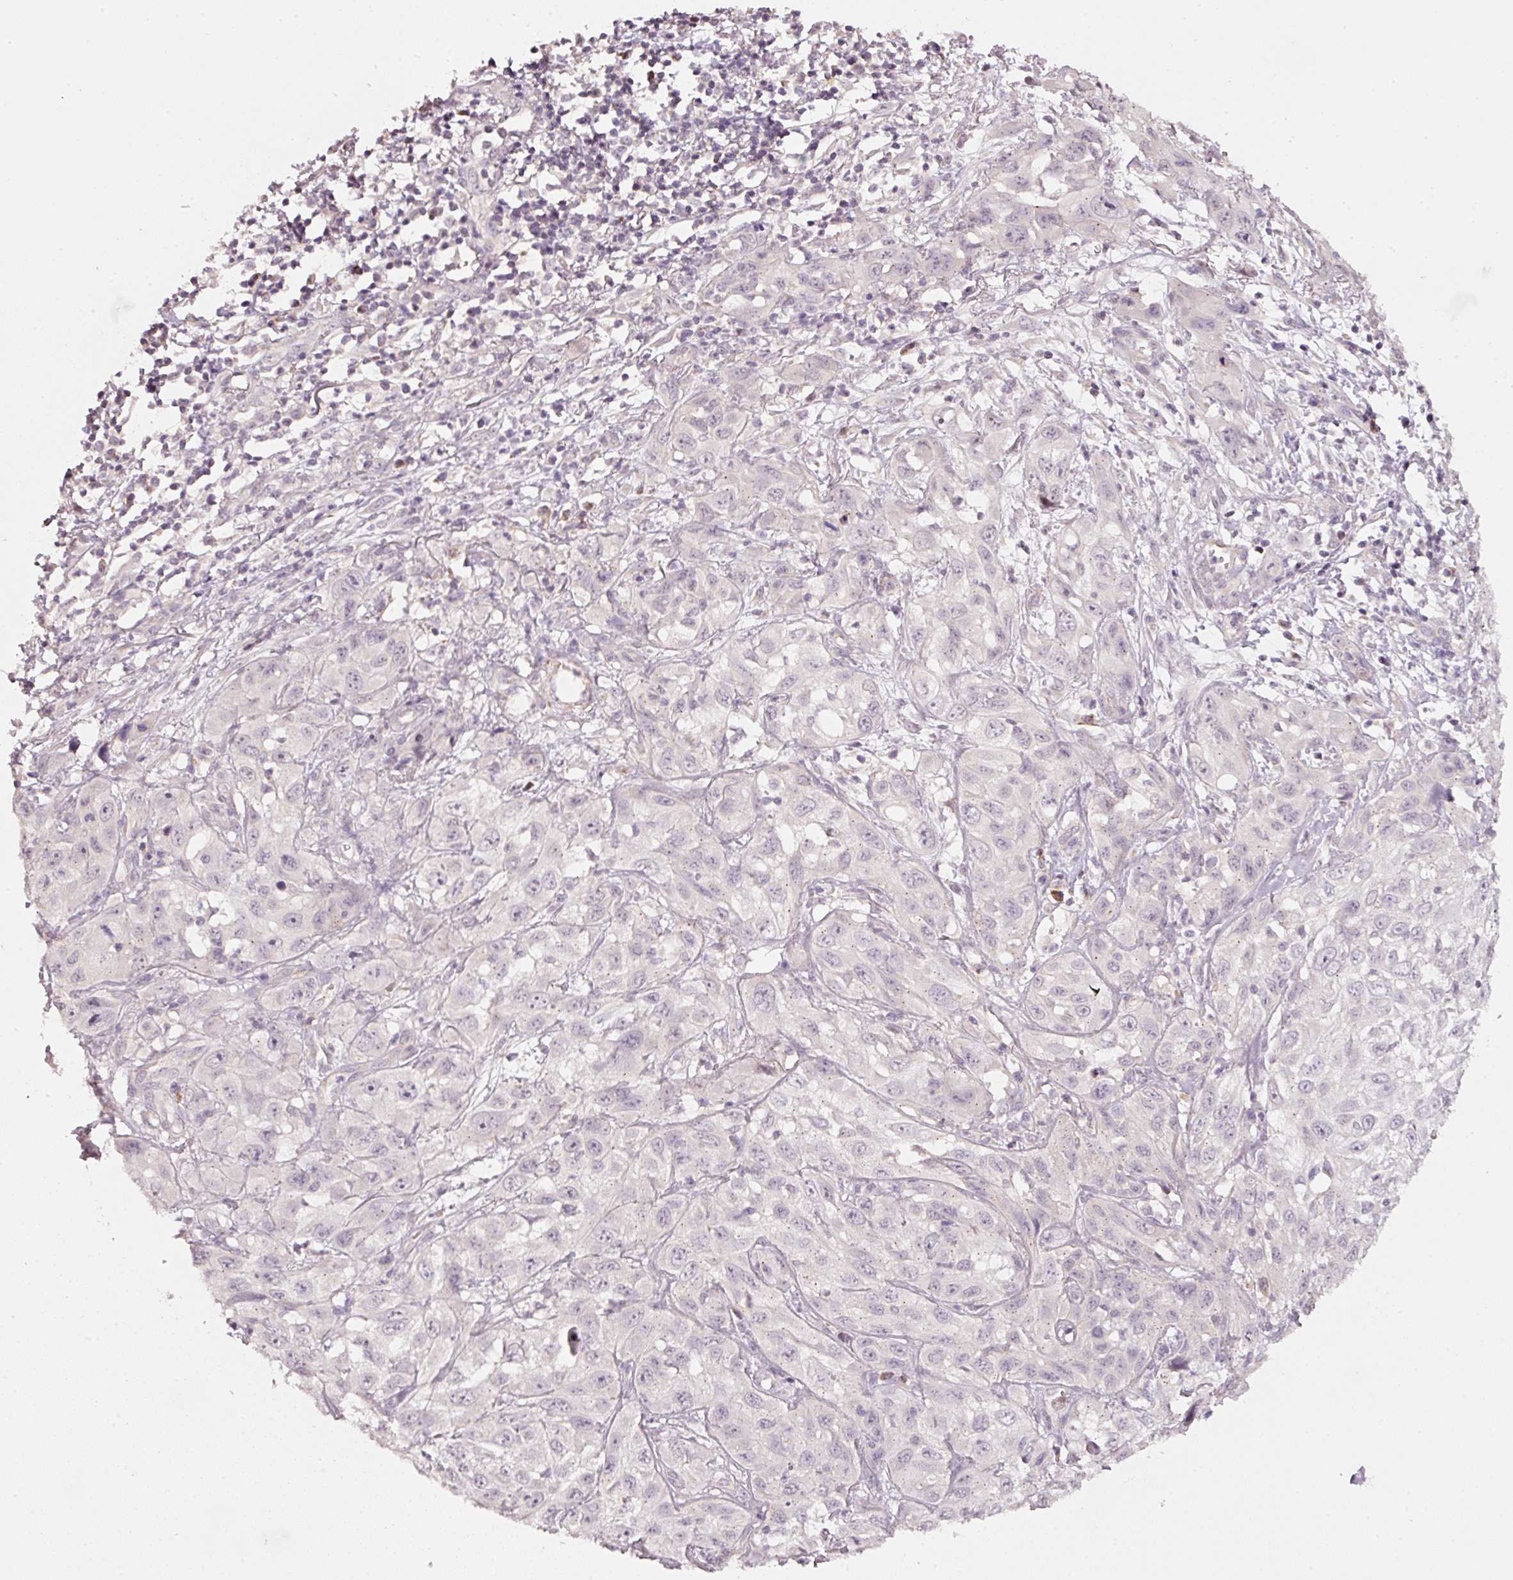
{"staining": {"intensity": "negative", "quantity": "none", "location": "none"}, "tissue": "skin cancer", "cell_type": "Tumor cells", "image_type": "cancer", "snomed": [{"axis": "morphology", "description": "Squamous cell carcinoma, NOS"}, {"axis": "topography", "description": "Skin"}, {"axis": "topography", "description": "Vulva"}], "caption": "This is a photomicrograph of immunohistochemistry (IHC) staining of skin cancer (squamous cell carcinoma), which shows no staining in tumor cells.", "gene": "TOB2", "patient": {"sex": "female", "age": 71}}